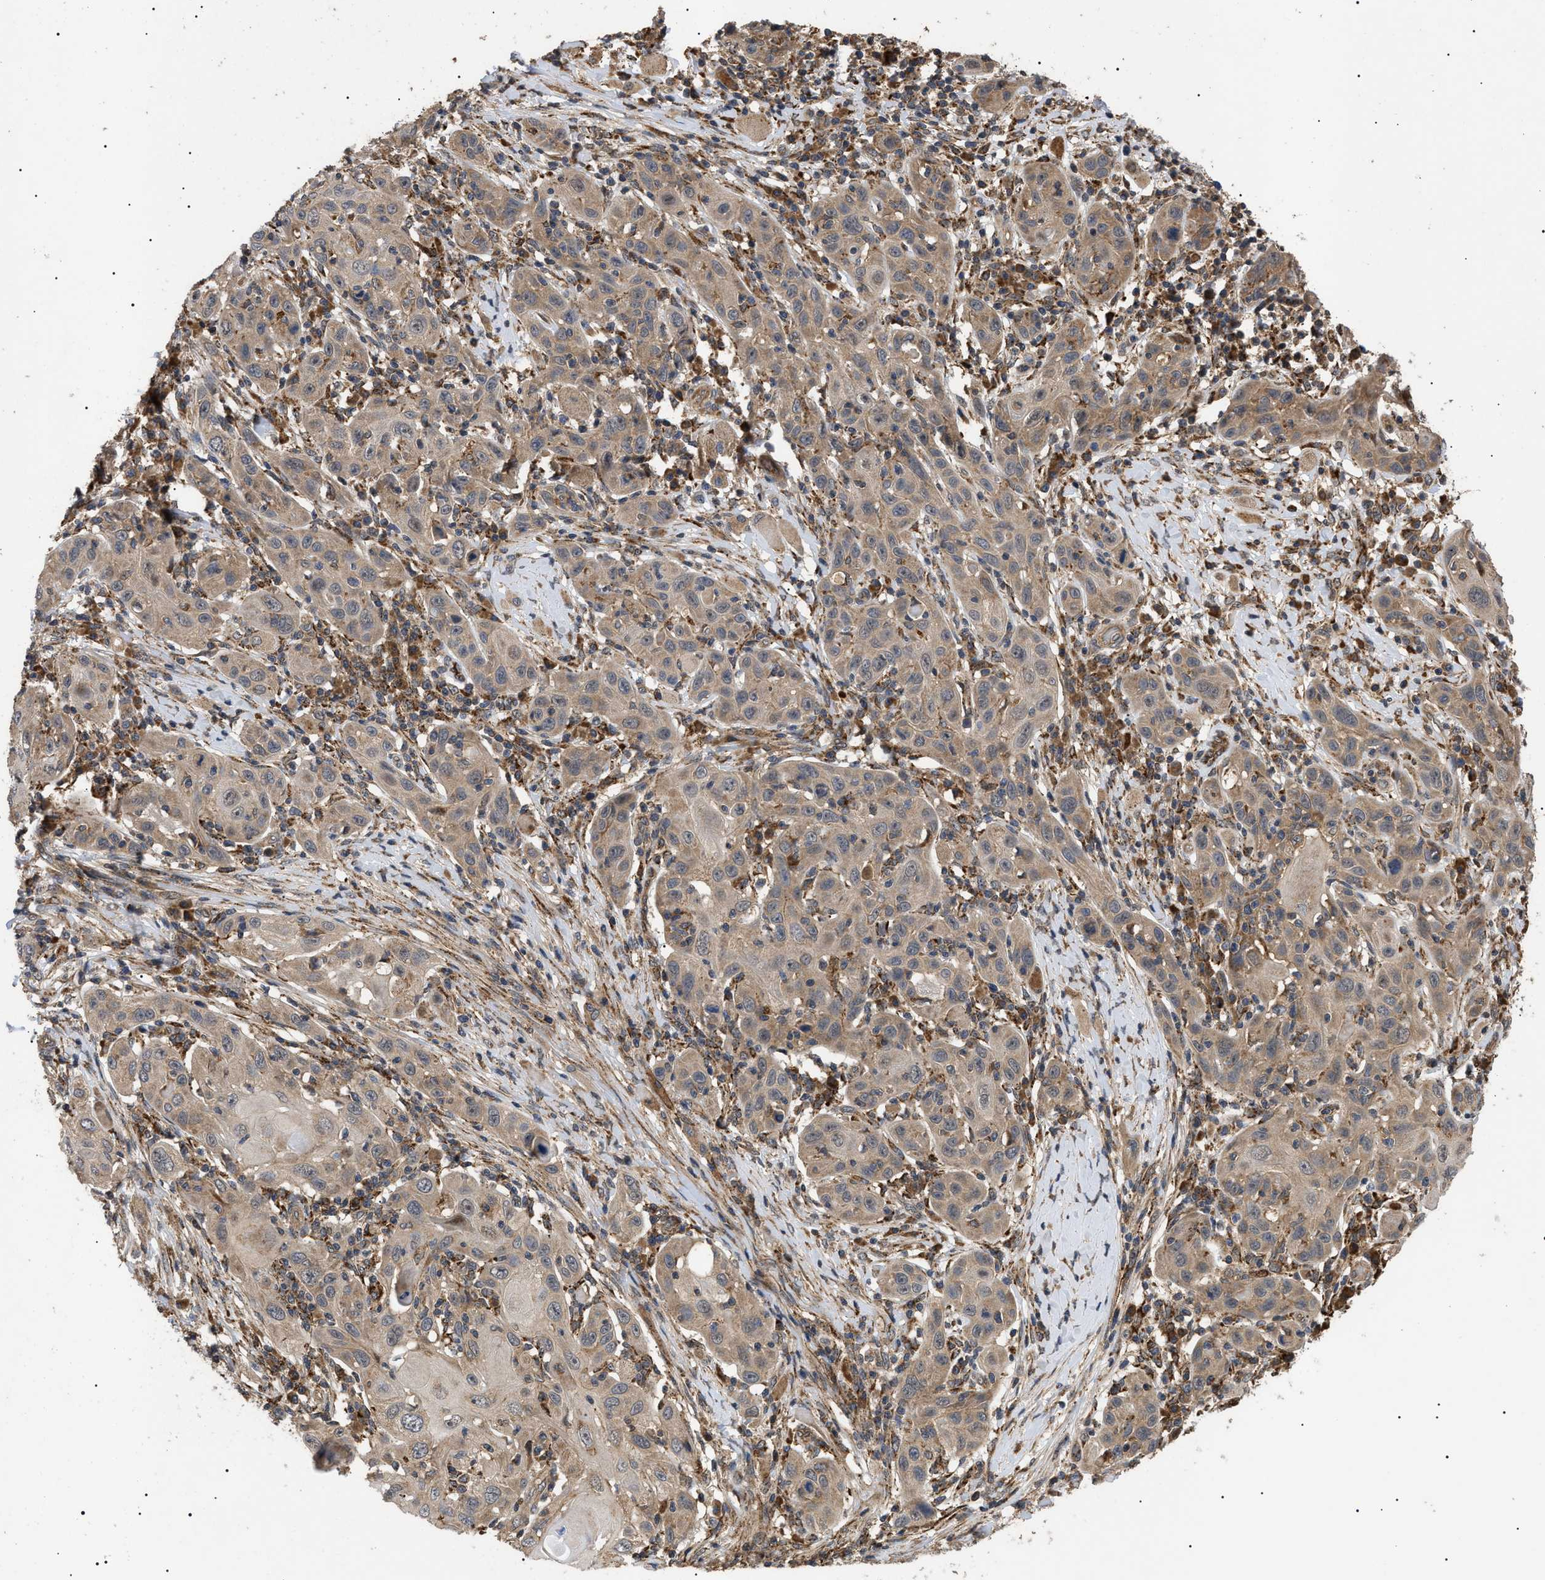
{"staining": {"intensity": "weak", "quantity": ">75%", "location": "cytoplasmic/membranous"}, "tissue": "skin cancer", "cell_type": "Tumor cells", "image_type": "cancer", "snomed": [{"axis": "morphology", "description": "Squamous cell carcinoma, NOS"}, {"axis": "topography", "description": "Skin"}], "caption": "Protein staining exhibits weak cytoplasmic/membranous expression in about >75% of tumor cells in skin squamous cell carcinoma. (Brightfield microscopy of DAB IHC at high magnification).", "gene": "ASTL", "patient": {"sex": "female", "age": 88}}